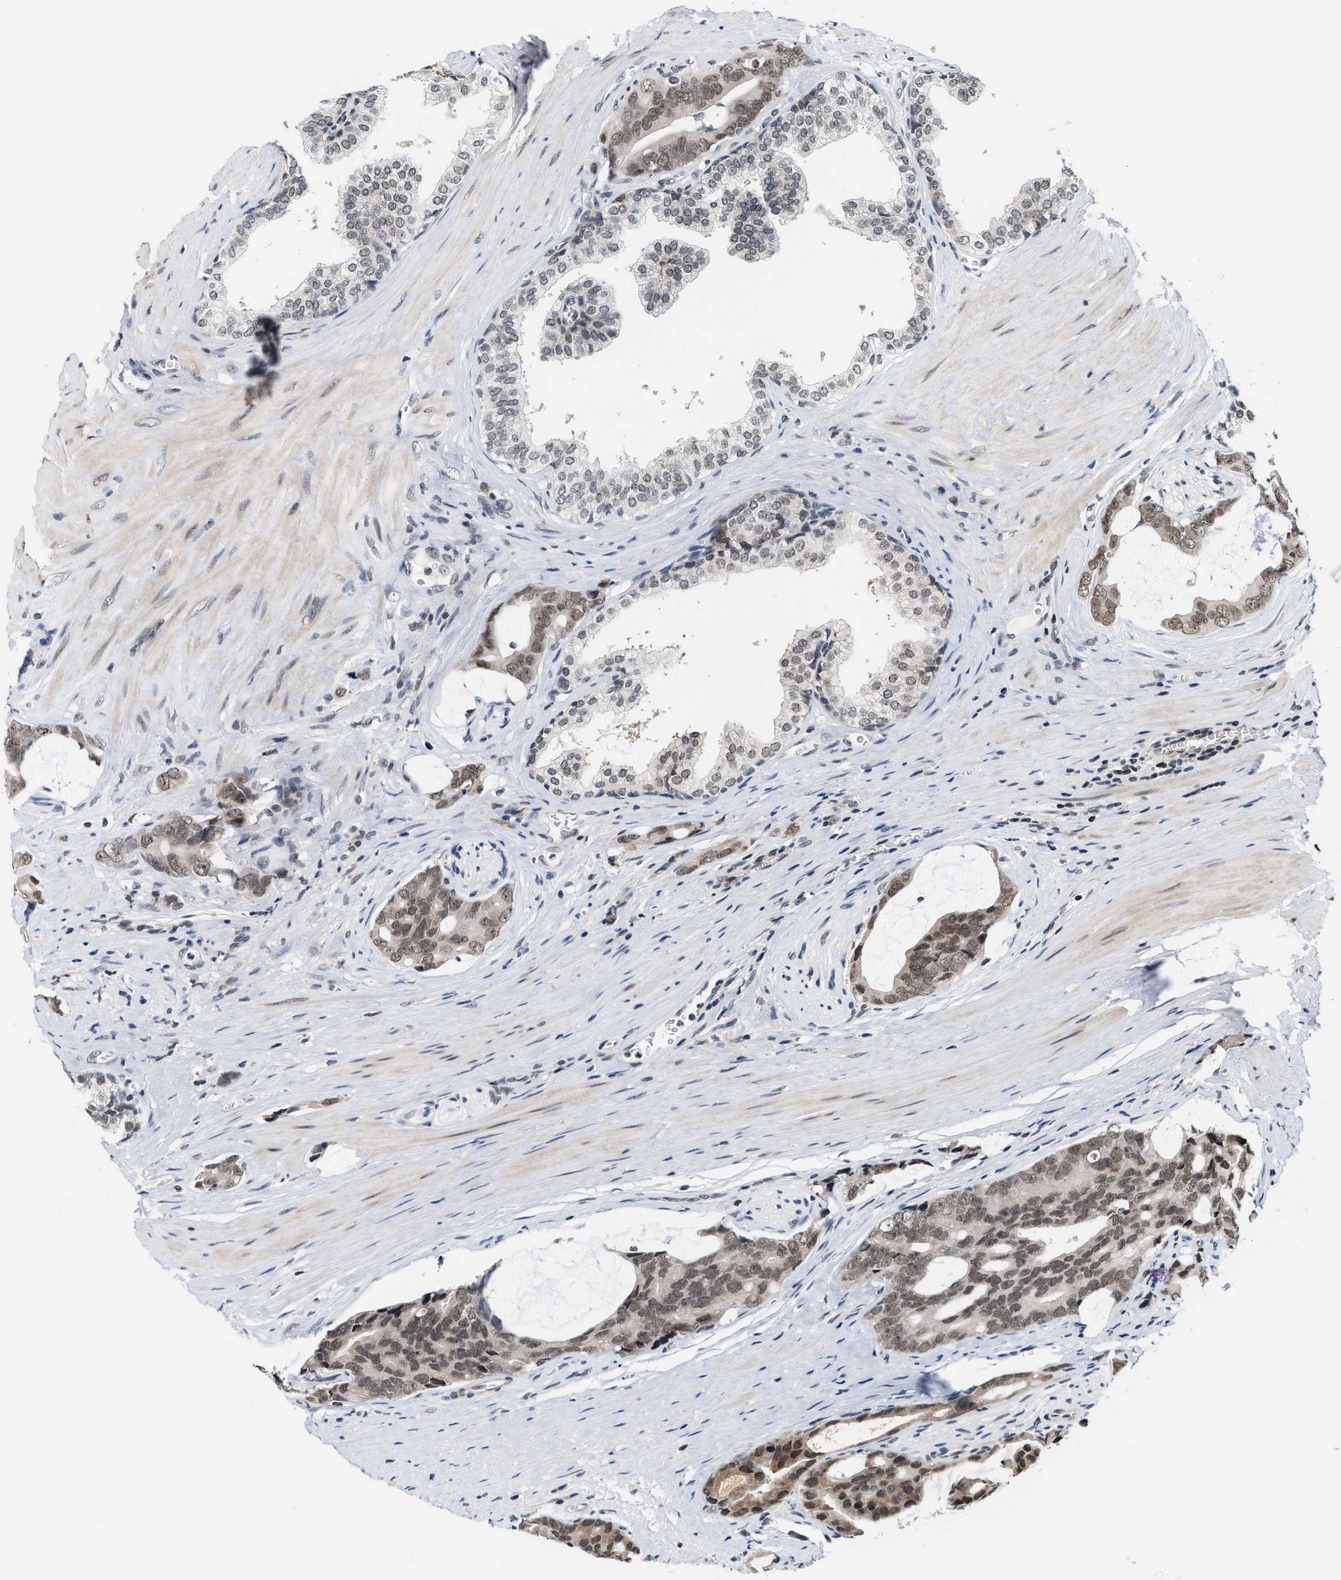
{"staining": {"intensity": "moderate", "quantity": ">75%", "location": "nuclear"}, "tissue": "prostate cancer", "cell_type": "Tumor cells", "image_type": "cancer", "snomed": [{"axis": "morphology", "description": "Adenocarcinoma, Medium grade"}, {"axis": "topography", "description": "Prostate"}], "caption": "Immunohistochemical staining of human prostate cancer exhibits medium levels of moderate nuclear positivity in about >75% of tumor cells.", "gene": "ANKRD6", "patient": {"sex": "male", "age": 53}}